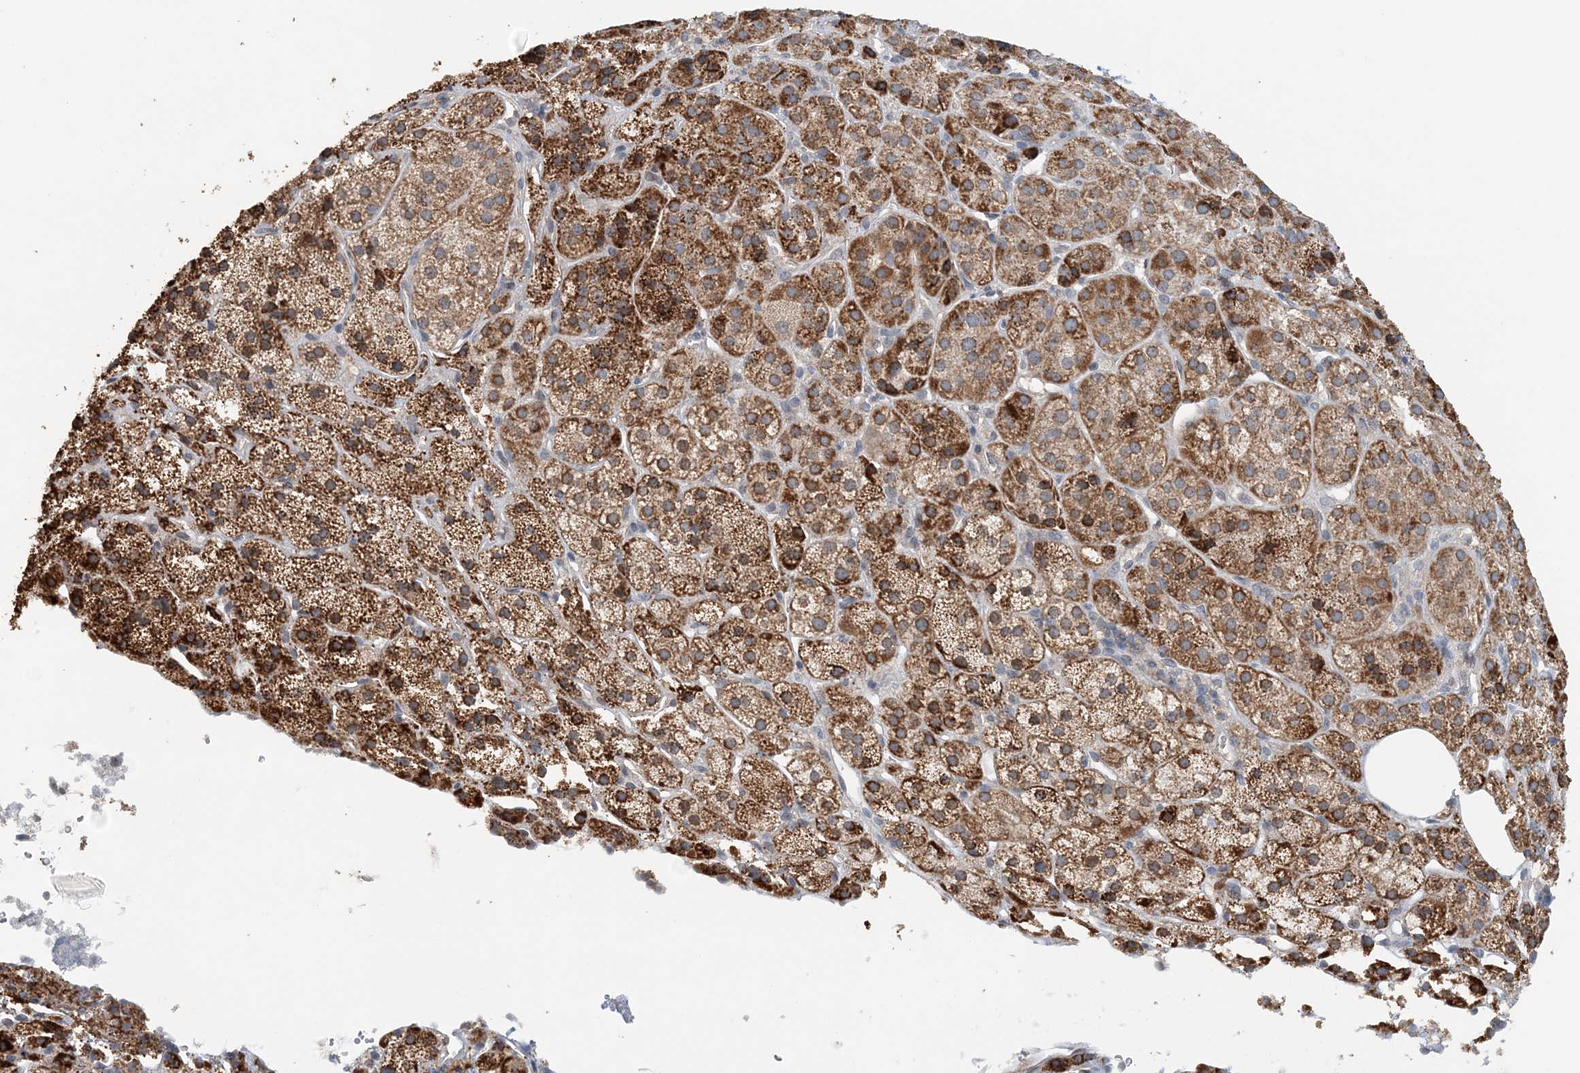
{"staining": {"intensity": "strong", "quantity": "25%-75%", "location": "cytoplasmic/membranous"}, "tissue": "adrenal gland", "cell_type": "Glandular cells", "image_type": "normal", "snomed": [{"axis": "morphology", "description": "Normal tissue, NOS"}, {"axis": "topography", "description": "Adrenal gland"}], "caption": "Human adrenal gland stained with a brown dye reveals strong cytoplasmic/membranous positive positivity in approximately 25%-75% of glandular cells.", "gene": "FAM110A", "patient": {"sex": "female", "age": 57}}